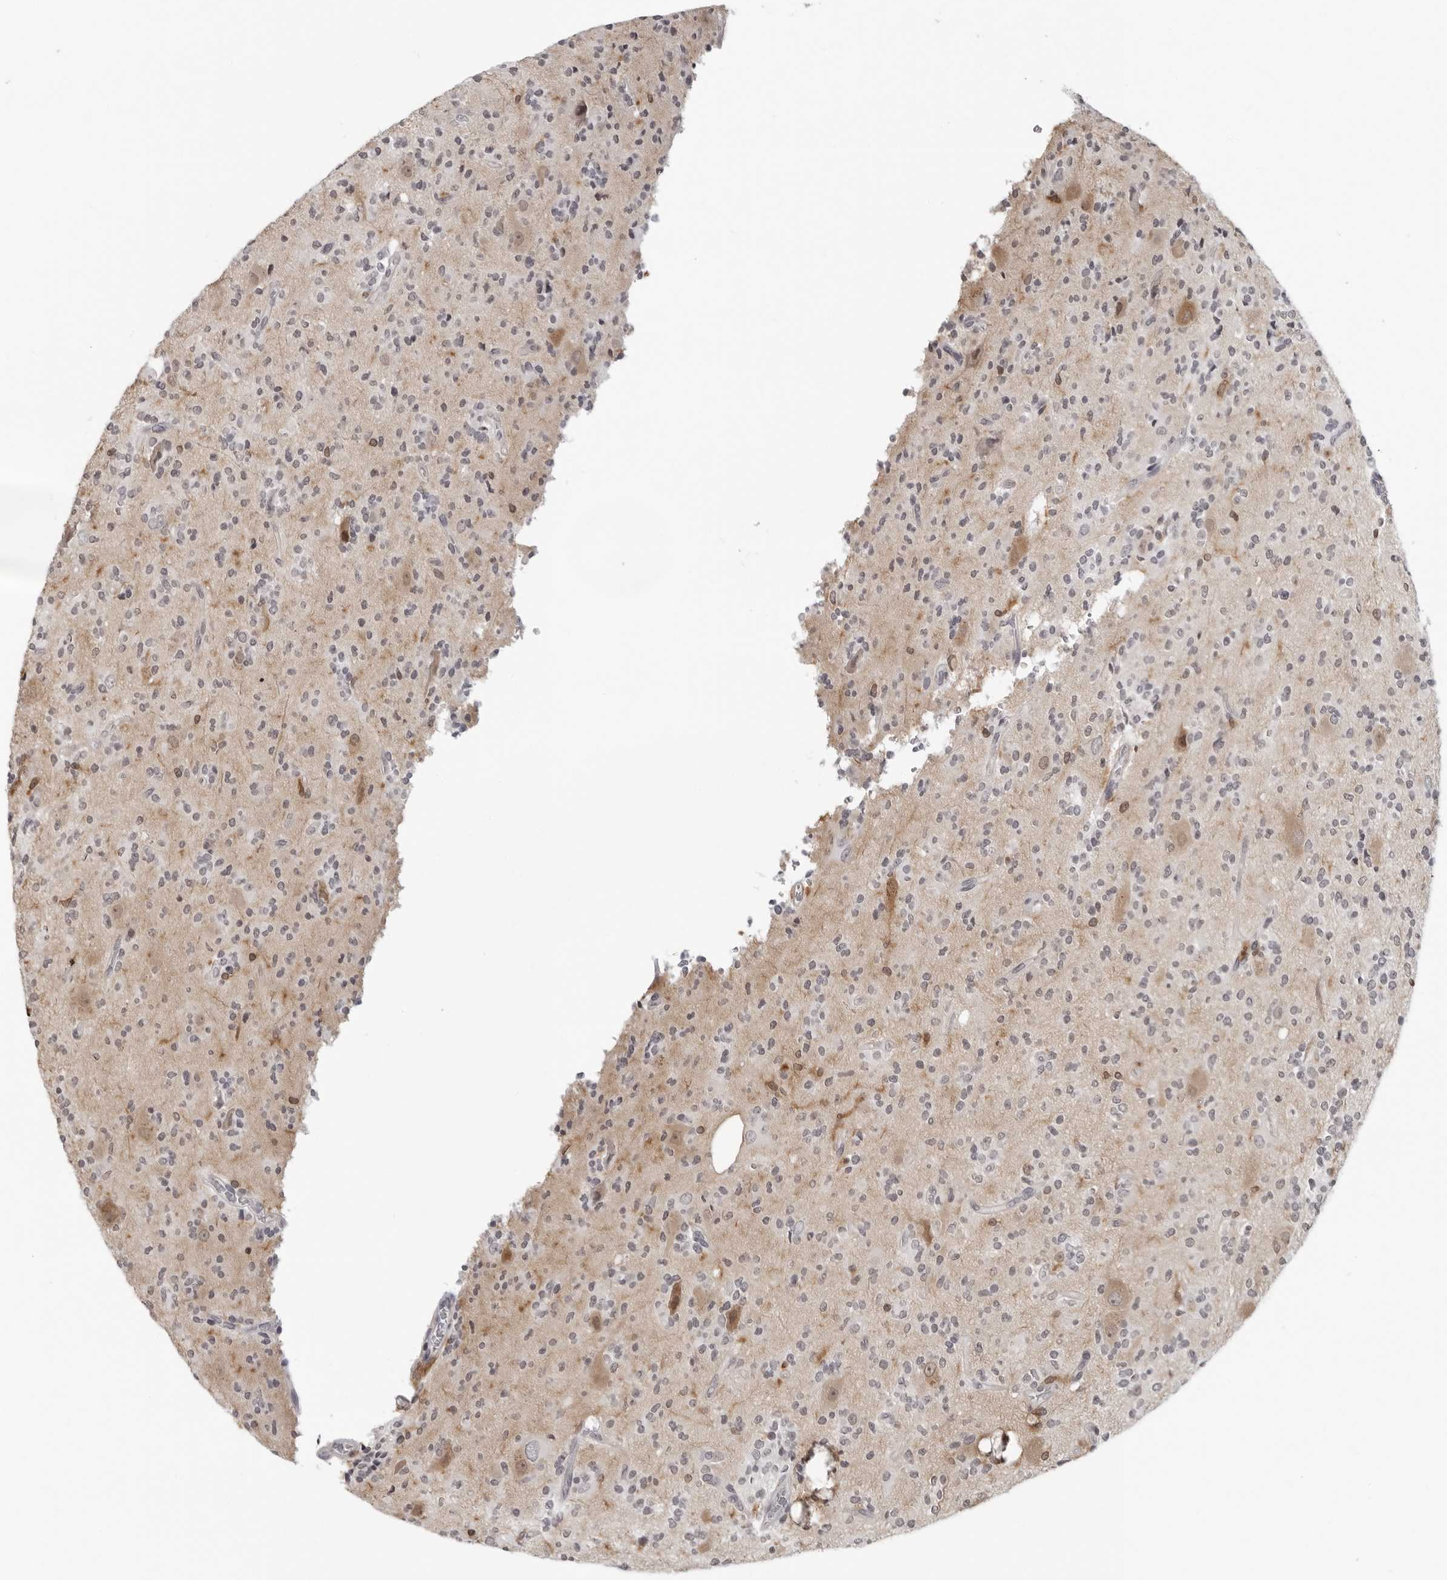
{"staining": {"intensity": "negative", "quantity": "none", "location": "none"}, "tissue": "glioma", "cell_type": "Tumor cells", "image_type": "cancer", "snomed": [{"axis": "morphology", "description": "Glioma, malignant, High grade"}, {"axis": "topography", "description": "Brain"}], "caption": "Tumor cells show no significant positivity in malignant high-grade glioma.", "gene": "HSPH1", "patient": {"sex": "male", "age": 34}}